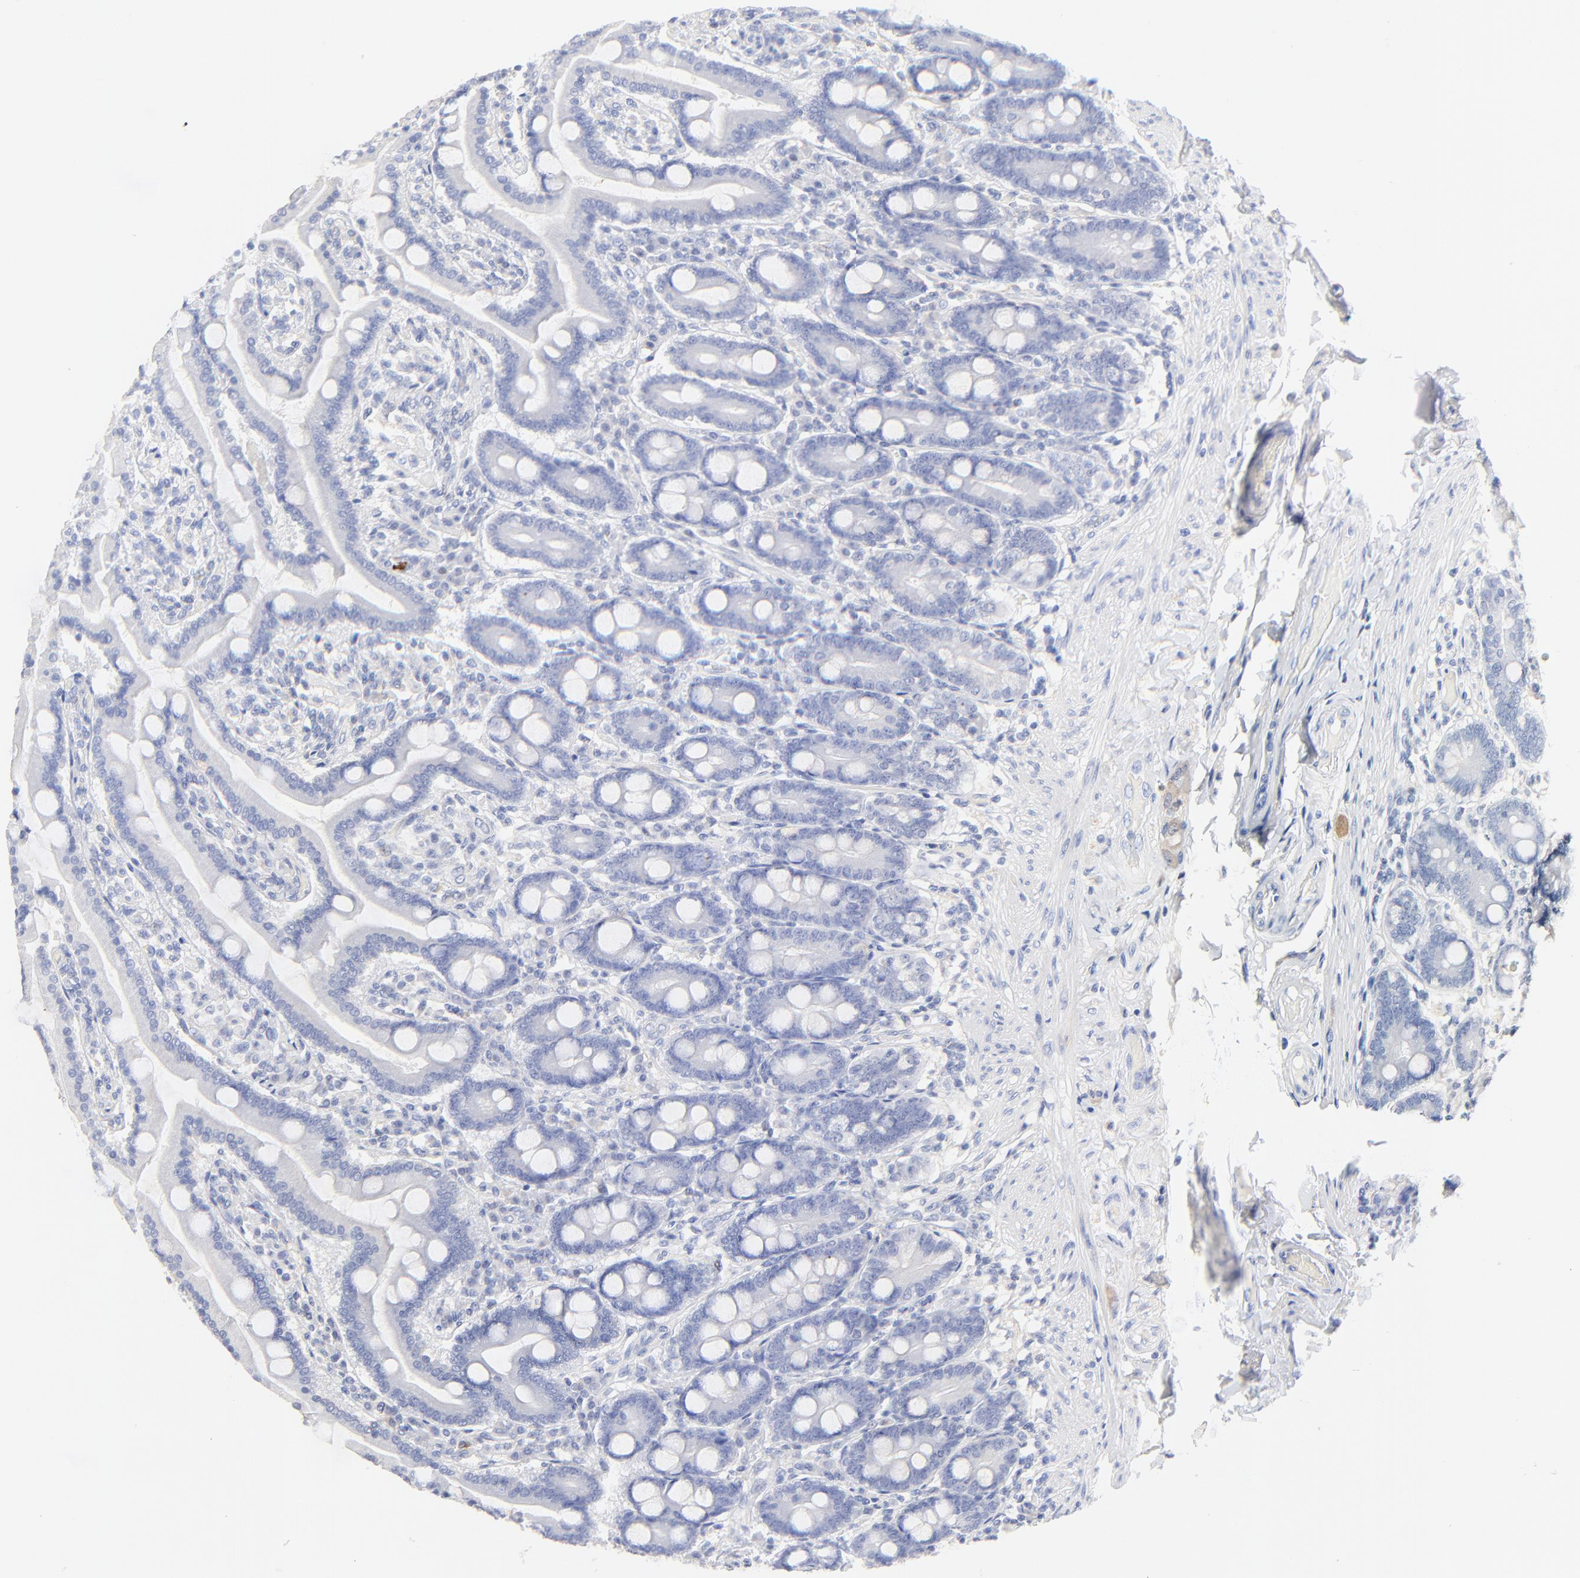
{"staining": {"intensity": "negative", "quantity": "none", "location": "none"}, "tissue": "duodenum", "cell_type": "Glandular cells", "image_type": "normal", "snomed": [{"axis": "morphology", "description": "Normal tissue, NOS"}, {"axis": "topography", "description": "Duodenum"}], "caption": "Immunohistochemical staining of benign duodenum demonstrates no significant positivity in glandular cells.", "gene": "SULT4A1", "patient": {"sex": "female", "age": 64}}